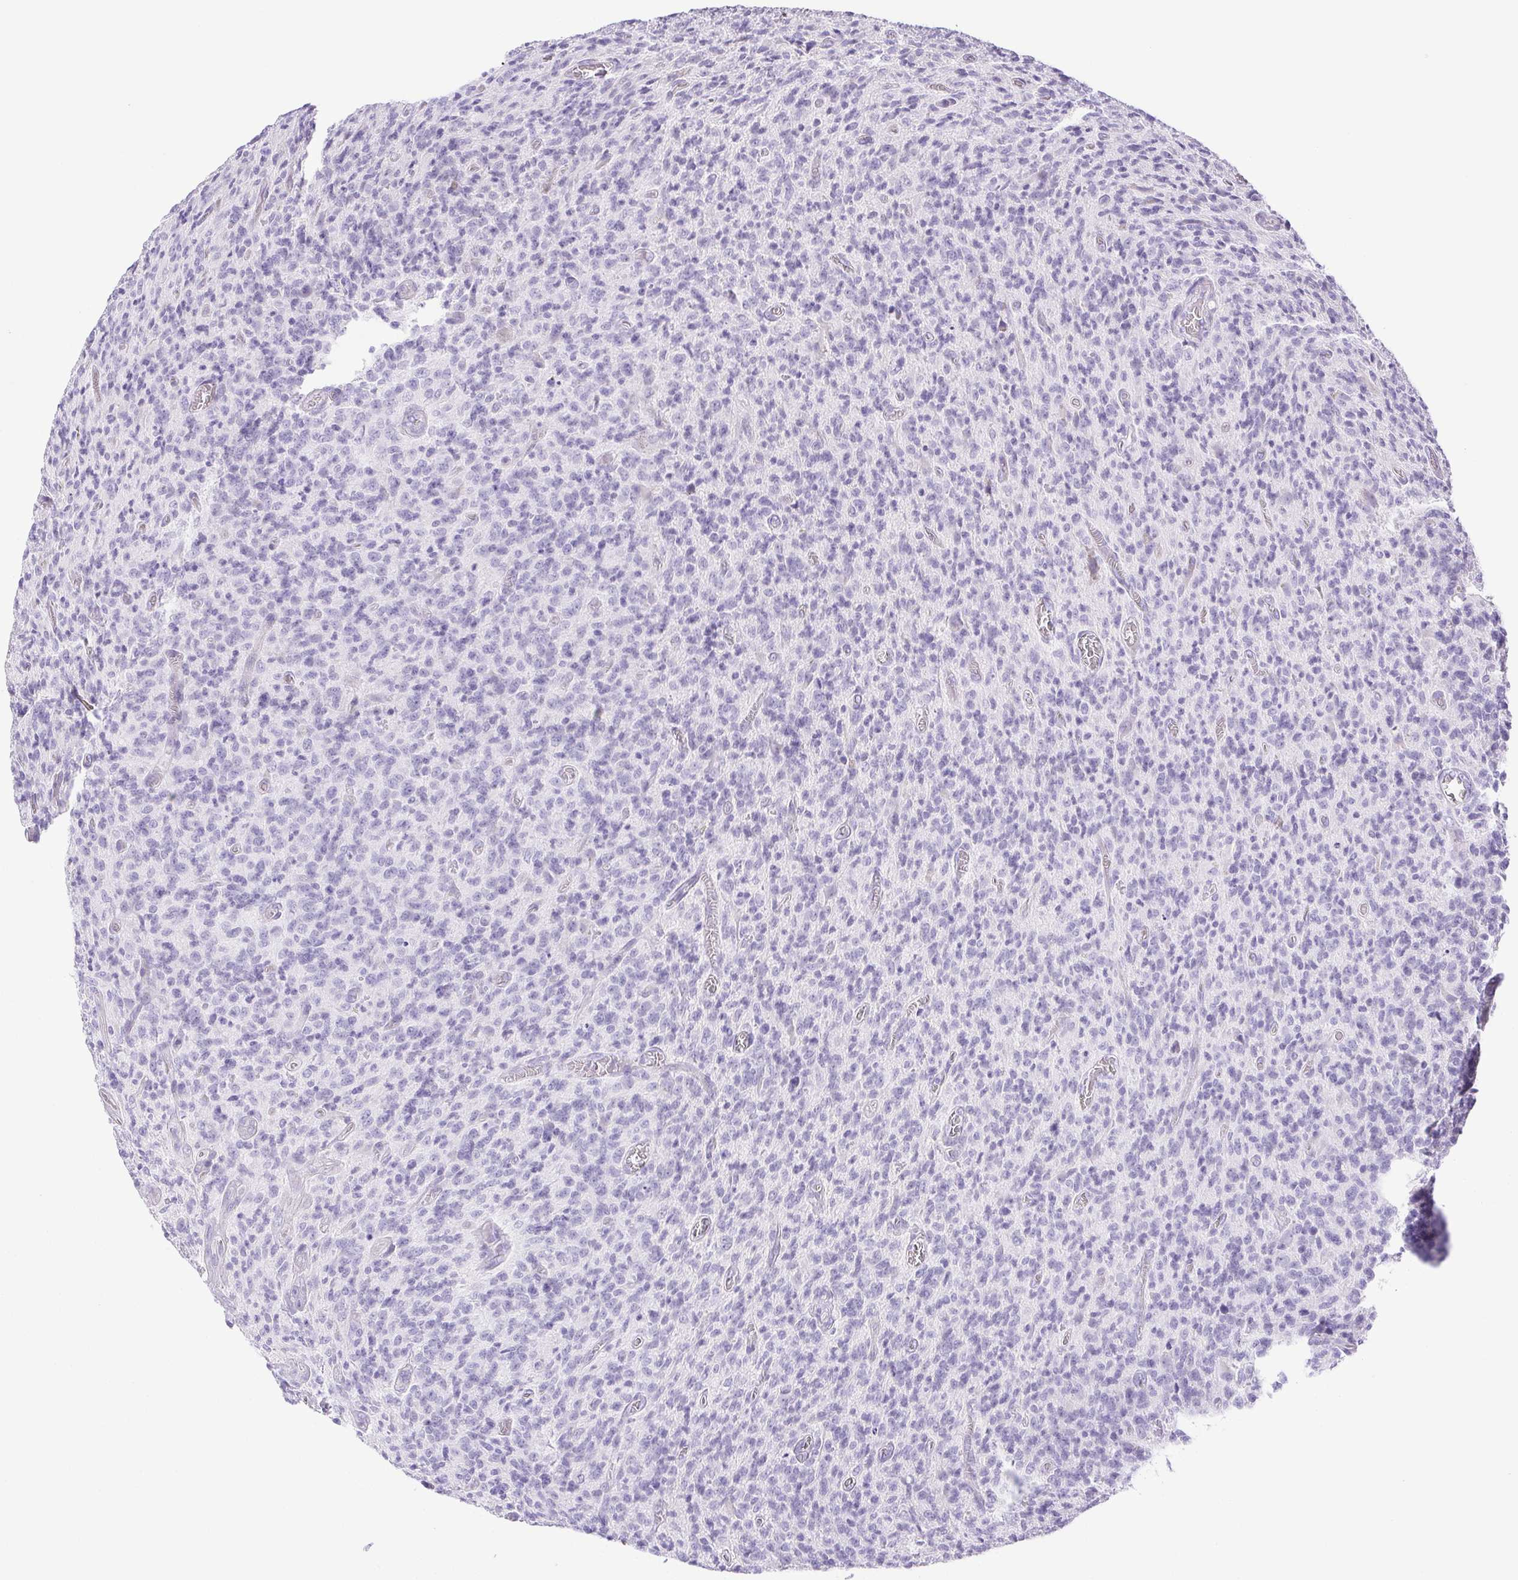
{"staining": {"intensity": "negative", "quantity": "none", "location": "none"}, "tissue": "glioma", "cell_type": "Tumor cells", "image_type": "cancer", "snomed": [{"axis": "morphology", "description": "Glioma, malignant, High grade"}, {"axis": "topography", "description": "Brain"}], "caption": "The histopathology image shows no significant staining in tumor cells of glioma. Brightfield microscopy of immunohistochemistry (IHC) stained with DAB (brown) and hematoxylin (blue), captured at high magnification.", "gene": "PAPPA2", "patient": {"sex": "male", "age": 76}}